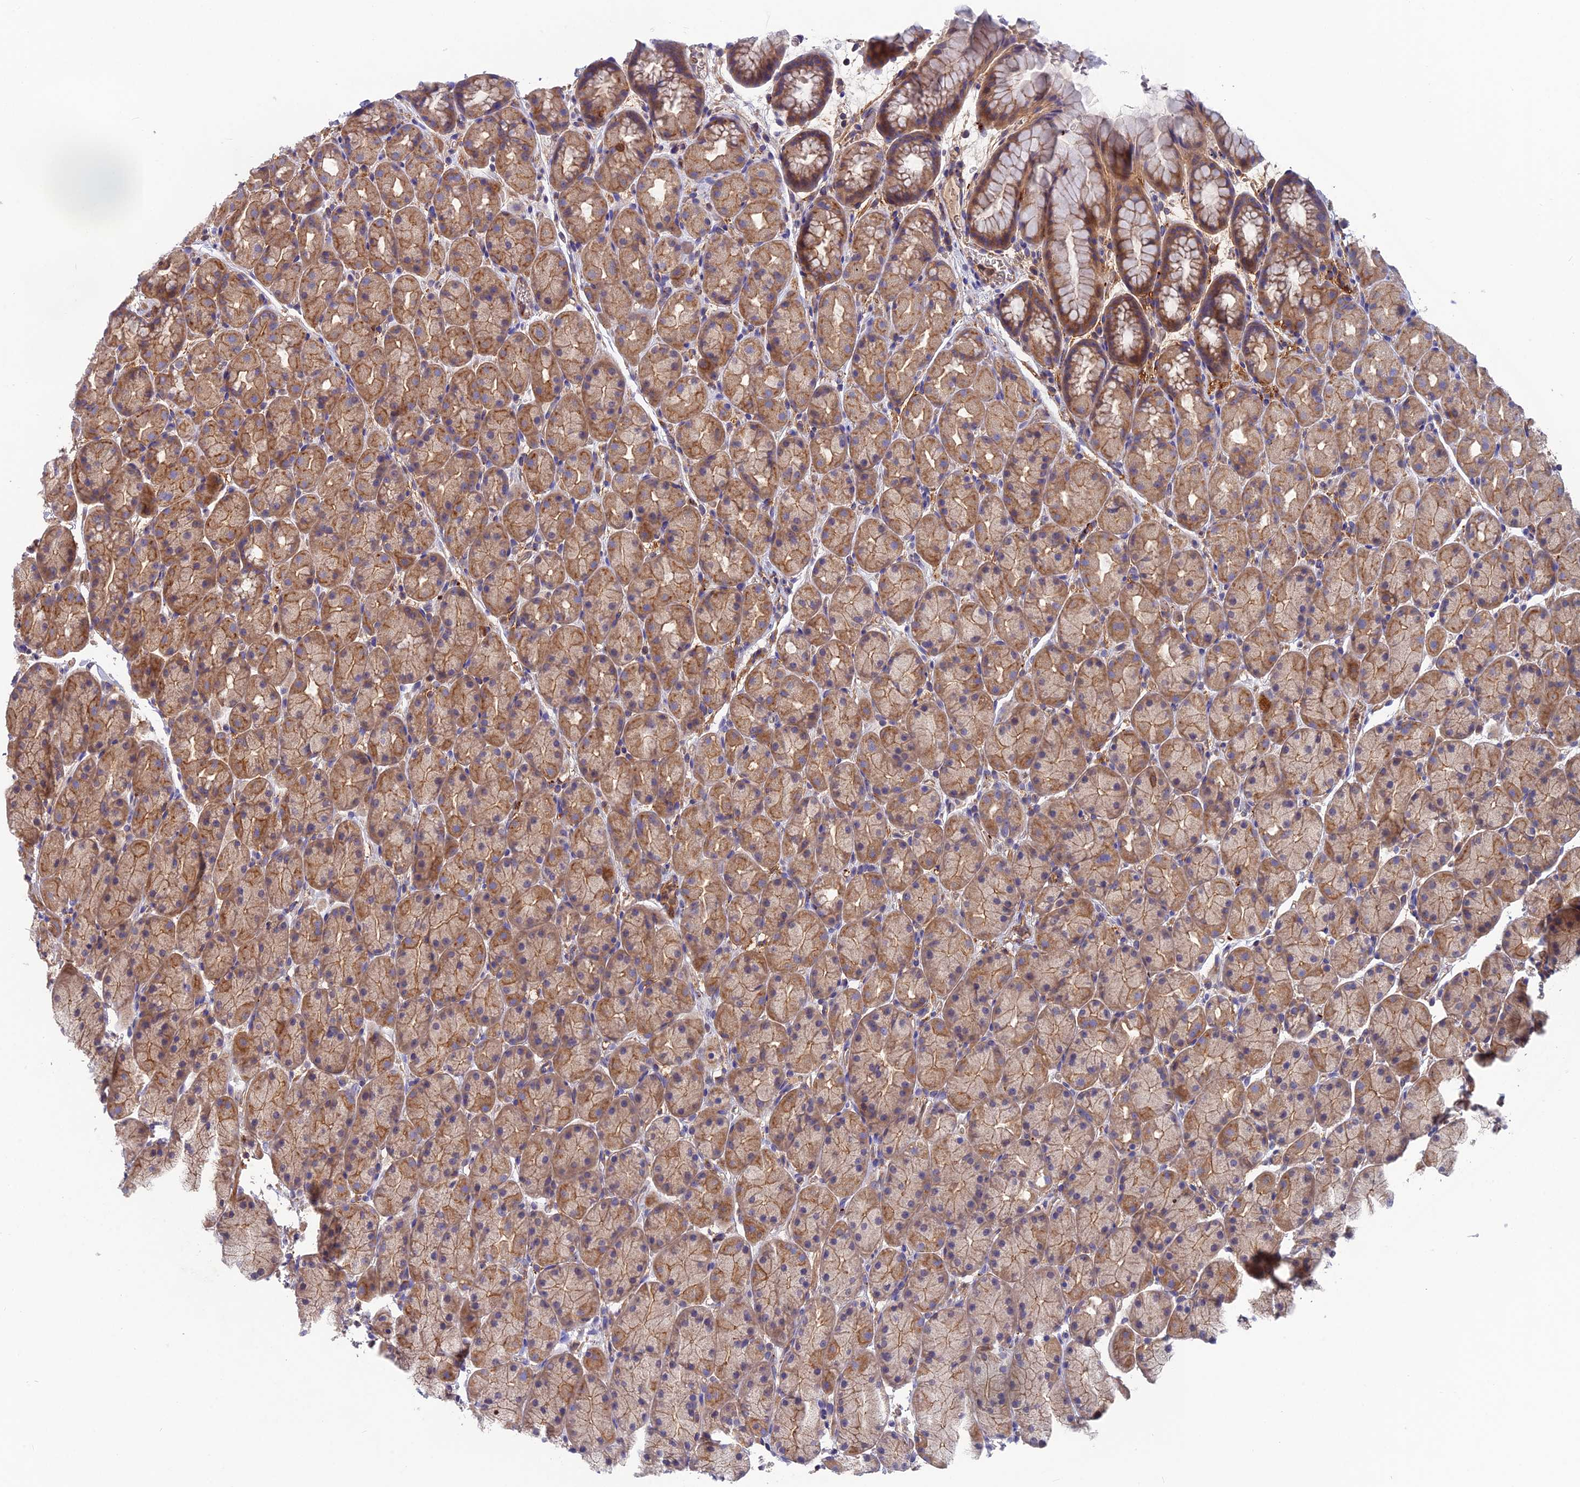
{"staining": {"intensity": "moderate", "quantity": "25%-75%", "location": "cytoplasmic/membranous"}, "tissue": "stomach", "cell_type": "Glandular cells", "image_type": "normal", "snomed": [{"axis": "morphology", "description": "Normal tissue, NOS"}, {"axis": "topography", "description": "Stomach, upper"}, {"axis": "topography", "description": "Stomach"}], "caption": "Approximately 25%-75% of glandular cells in normal stomach reveal moderate cytoplasmic/membranous protein positivity as visualized by brown immunohistochemical staining.", "gene": "CPNE7", "patient": {"sex": "male", "age": 47}}